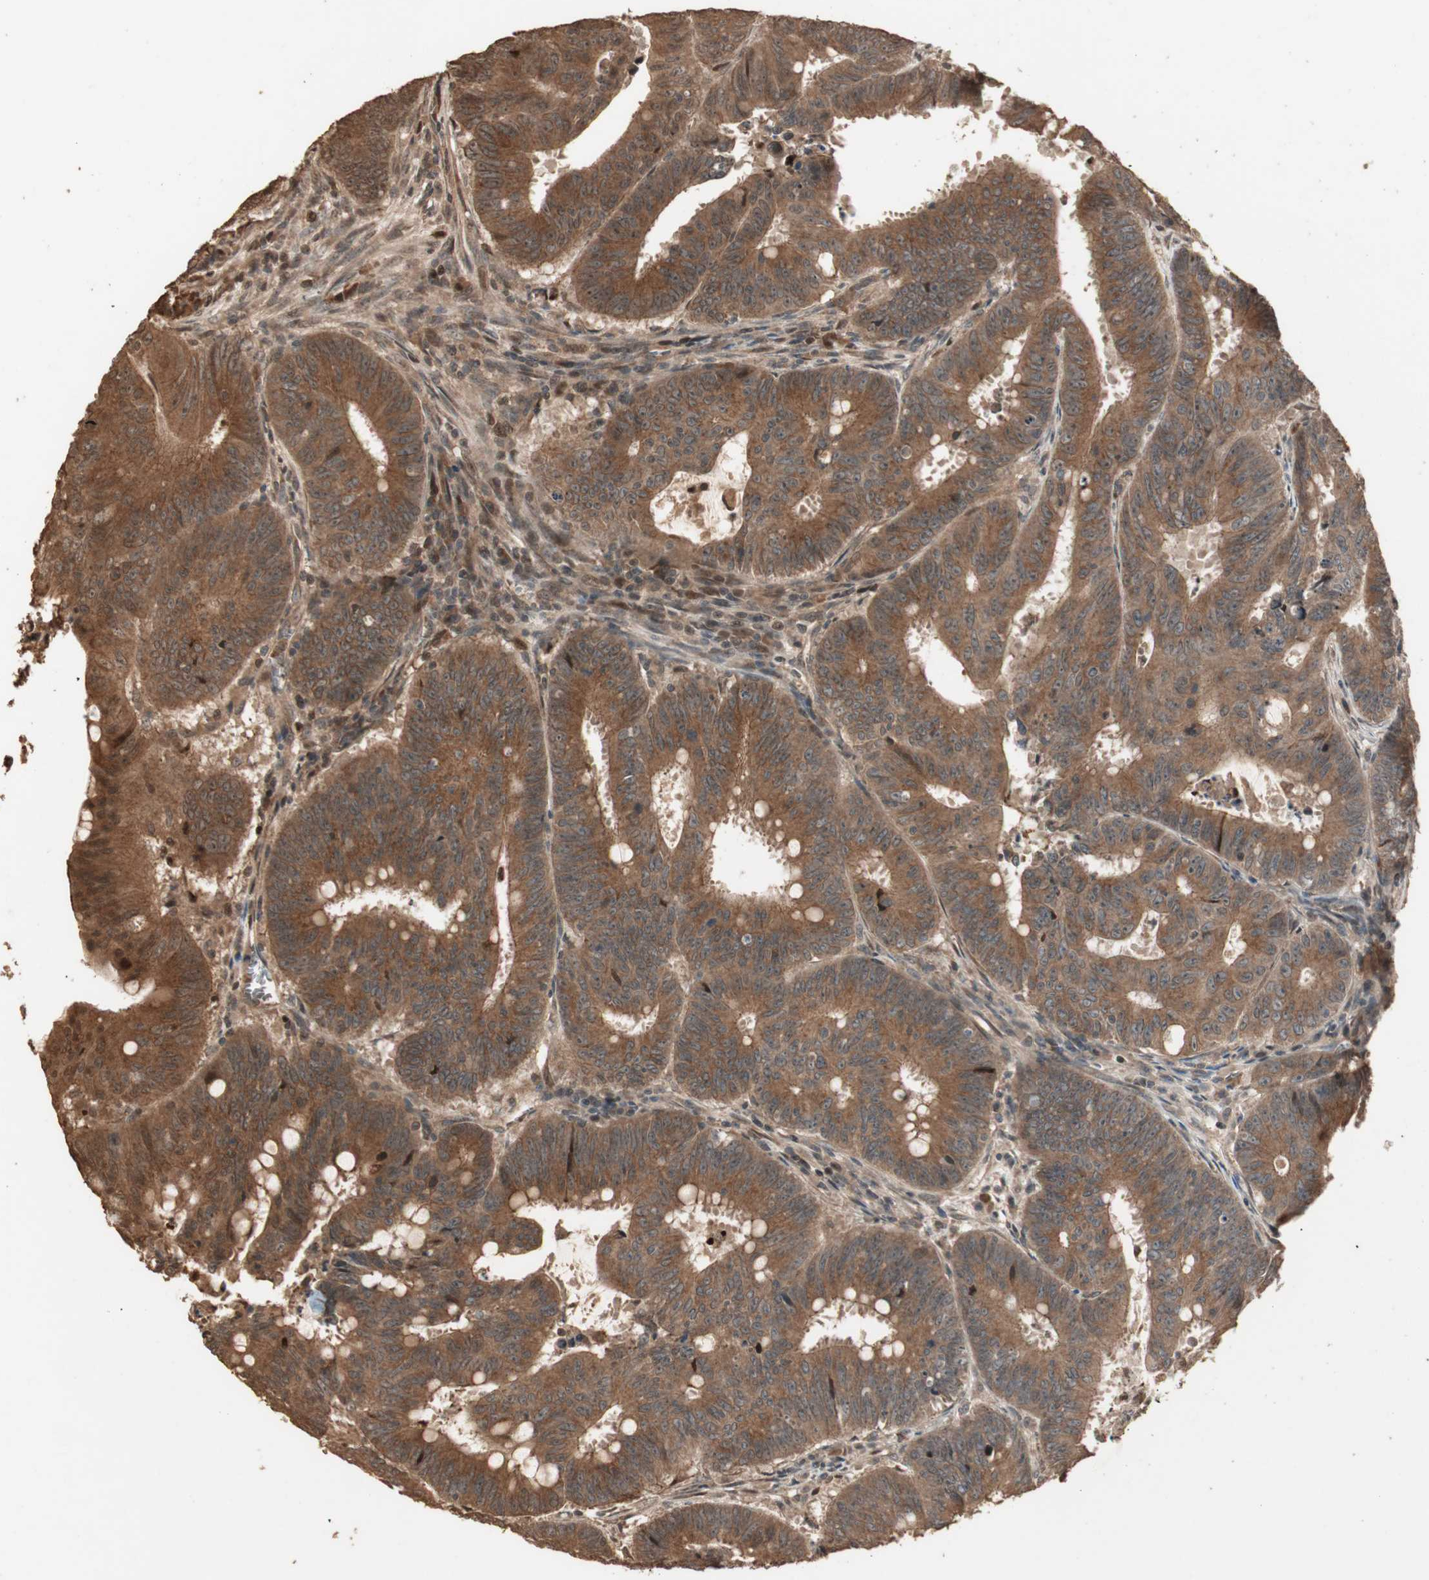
{"staining": {"intensity": "strong", "quantity": ">75%", "location": "cytoplasmic/membranous"}, "tissue": "colorectal cancer", "cell_type": "Tumor cells", "image_type": "cancer", "snomed": [{"axis": "morphology", "description": "Adenocarcinoma, NOS"}, {"axis": "topography", "description": "Colon"}], "caption": "Colorectal adenocarcinoma stained with IHC exhibits strong cytoplasmic/membranous expression in approximately >75% of tumor cells.", "gene": "USP20", "patient": {"sex": "male", "age": 45}}